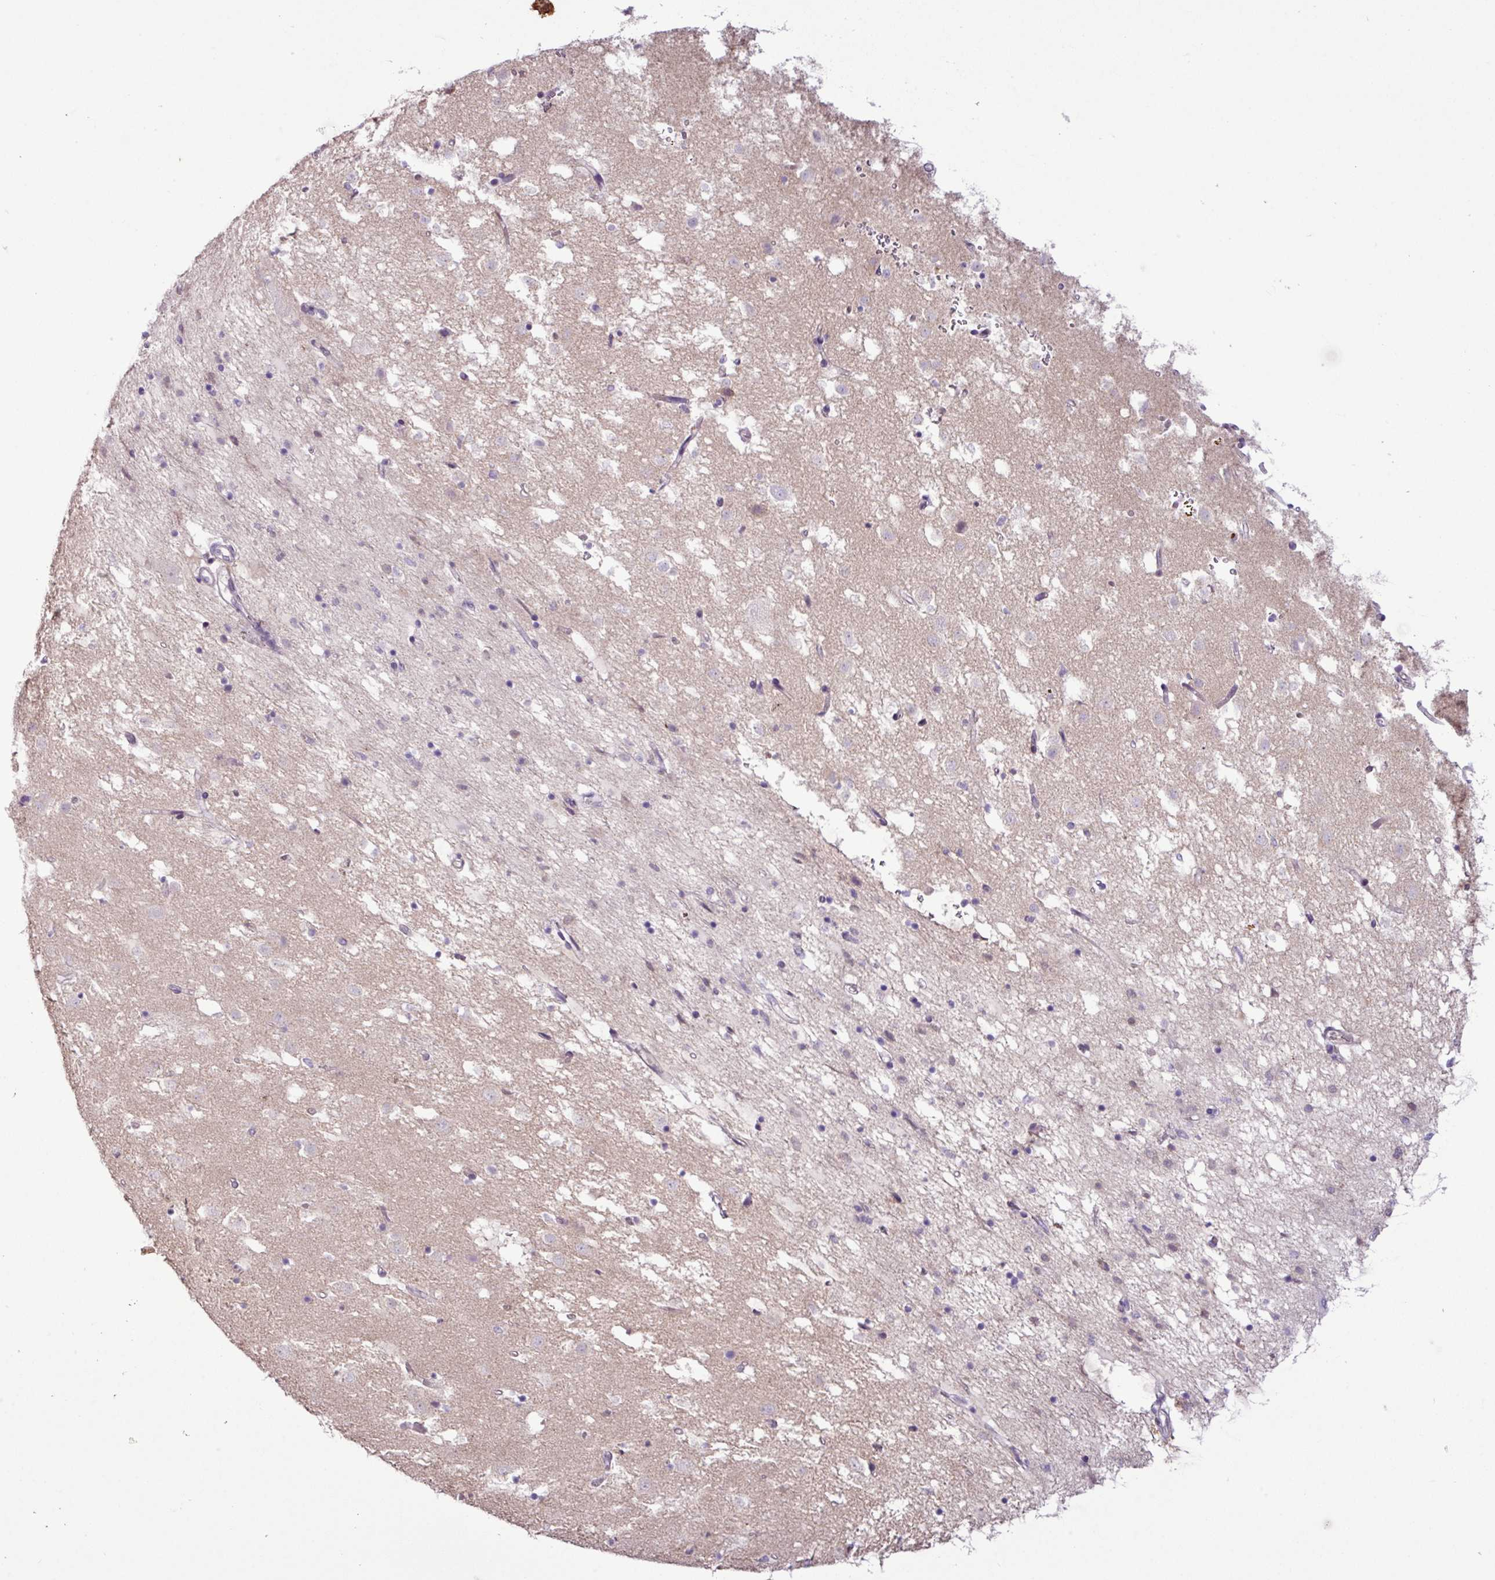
{"staining": {"intensity": "moderate", "quantity": "<25%", "location": "cytoplasmic/membranous"}, "tissue": "caudate", "cell_type": "Glial cells", "image_type": "normal", "snomed": [{"axis": "morphology", "description": "Normal tissue, NOS"}, {"axis": "topography", "description": "Lateral ventricle wall"}], "caption": "Protein staining of benign caudate exhibits moderate cytoplasmic/membranous expression in approximately <25% of glial cells.", "gene": "PNLDC1", "patient": {"sex": "male", "age": 58}}